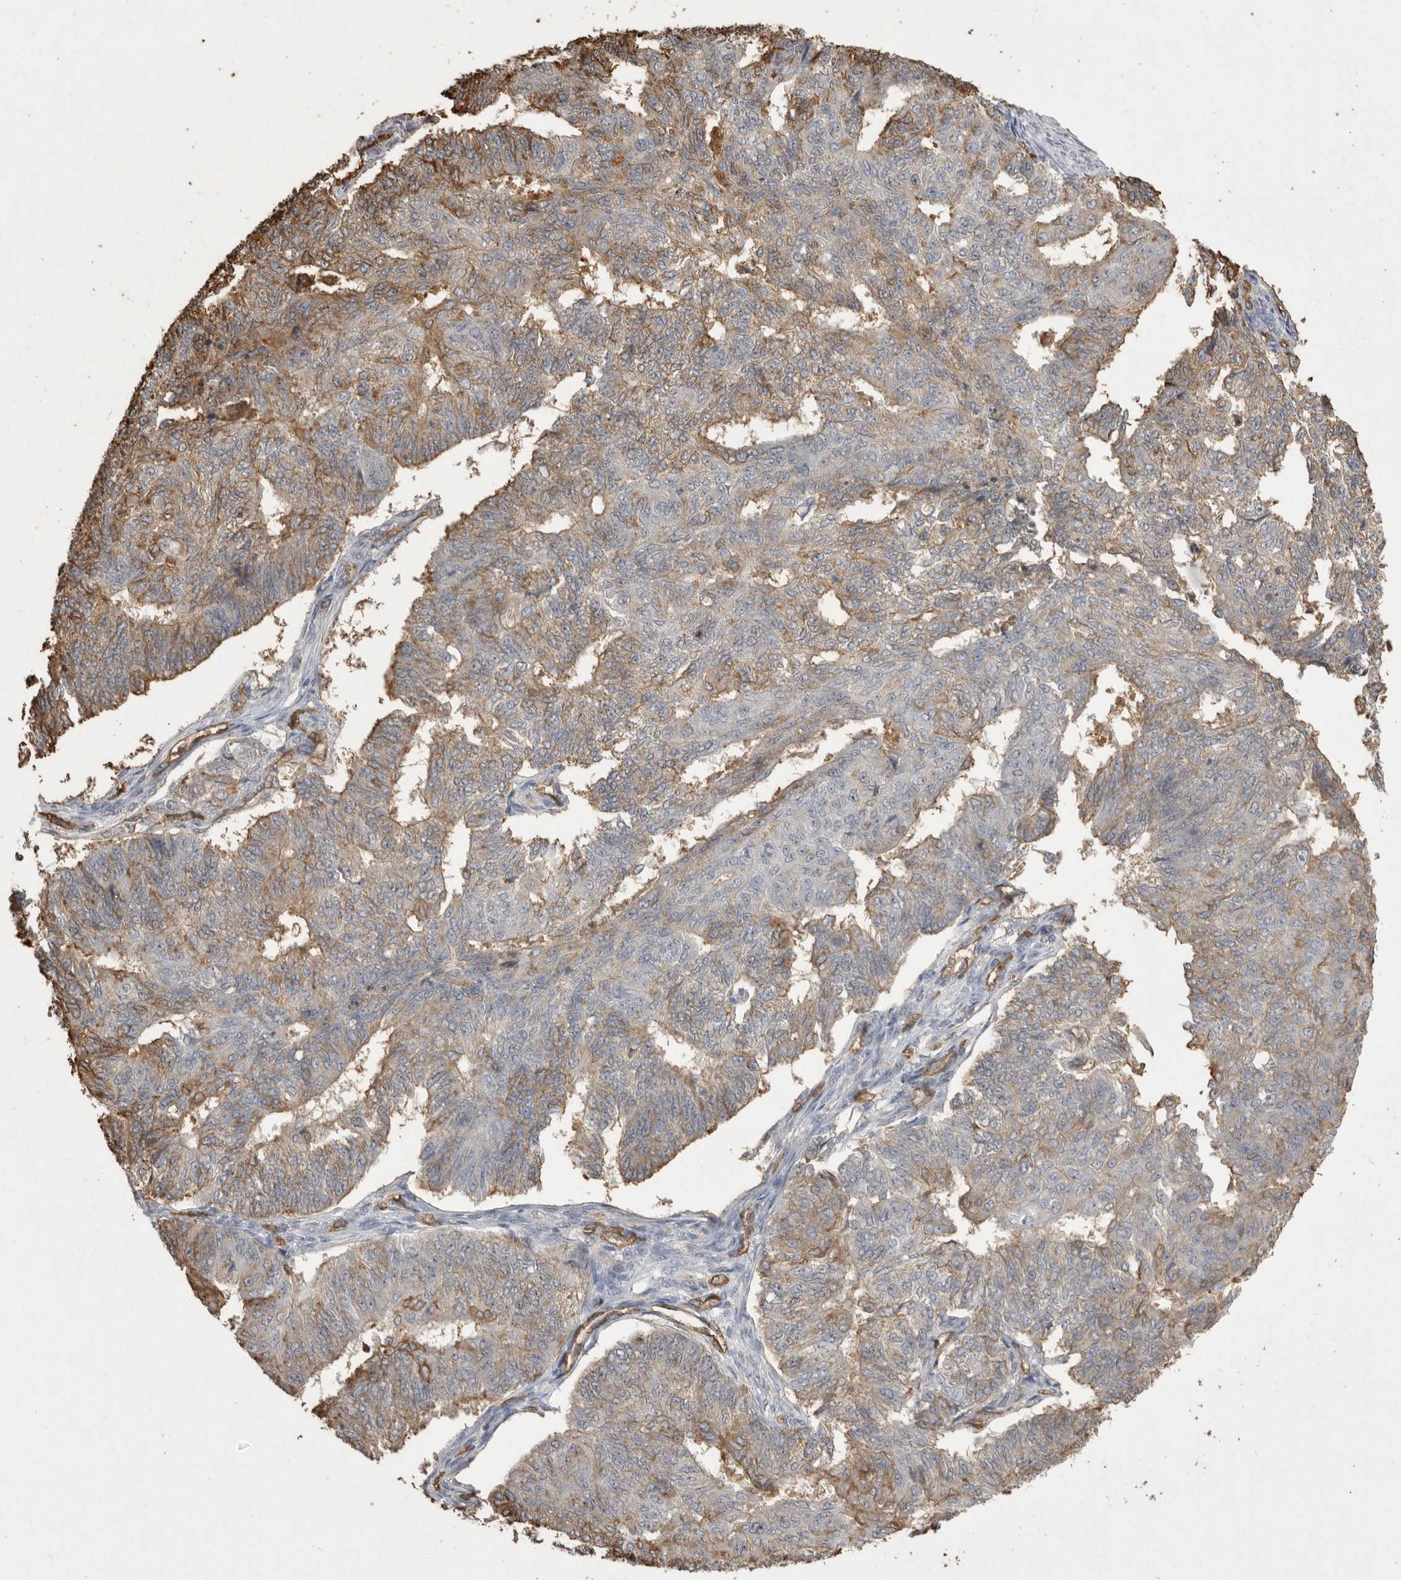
{"staining": {"intensity": "weak", "quantity": ">75%", "location": "cytoplasmic/membranous"}, "tissue": "endometrial cancer", "cell_type": "Tumor cells", "image_type": "cancer", "snomed": [{"axis": "morphology", "description": "Adenocarcinoma, NOS"}, {"axis": "topography", "description": "Endometrium"}], "caption": "Endometrial cancer stained with a brown dye demonstrates weak cytoplasmic/membranous positive staining in about >75% of tumor cells.", "gene": "IL27", "patient": {"sex": "female", "age": 32}}